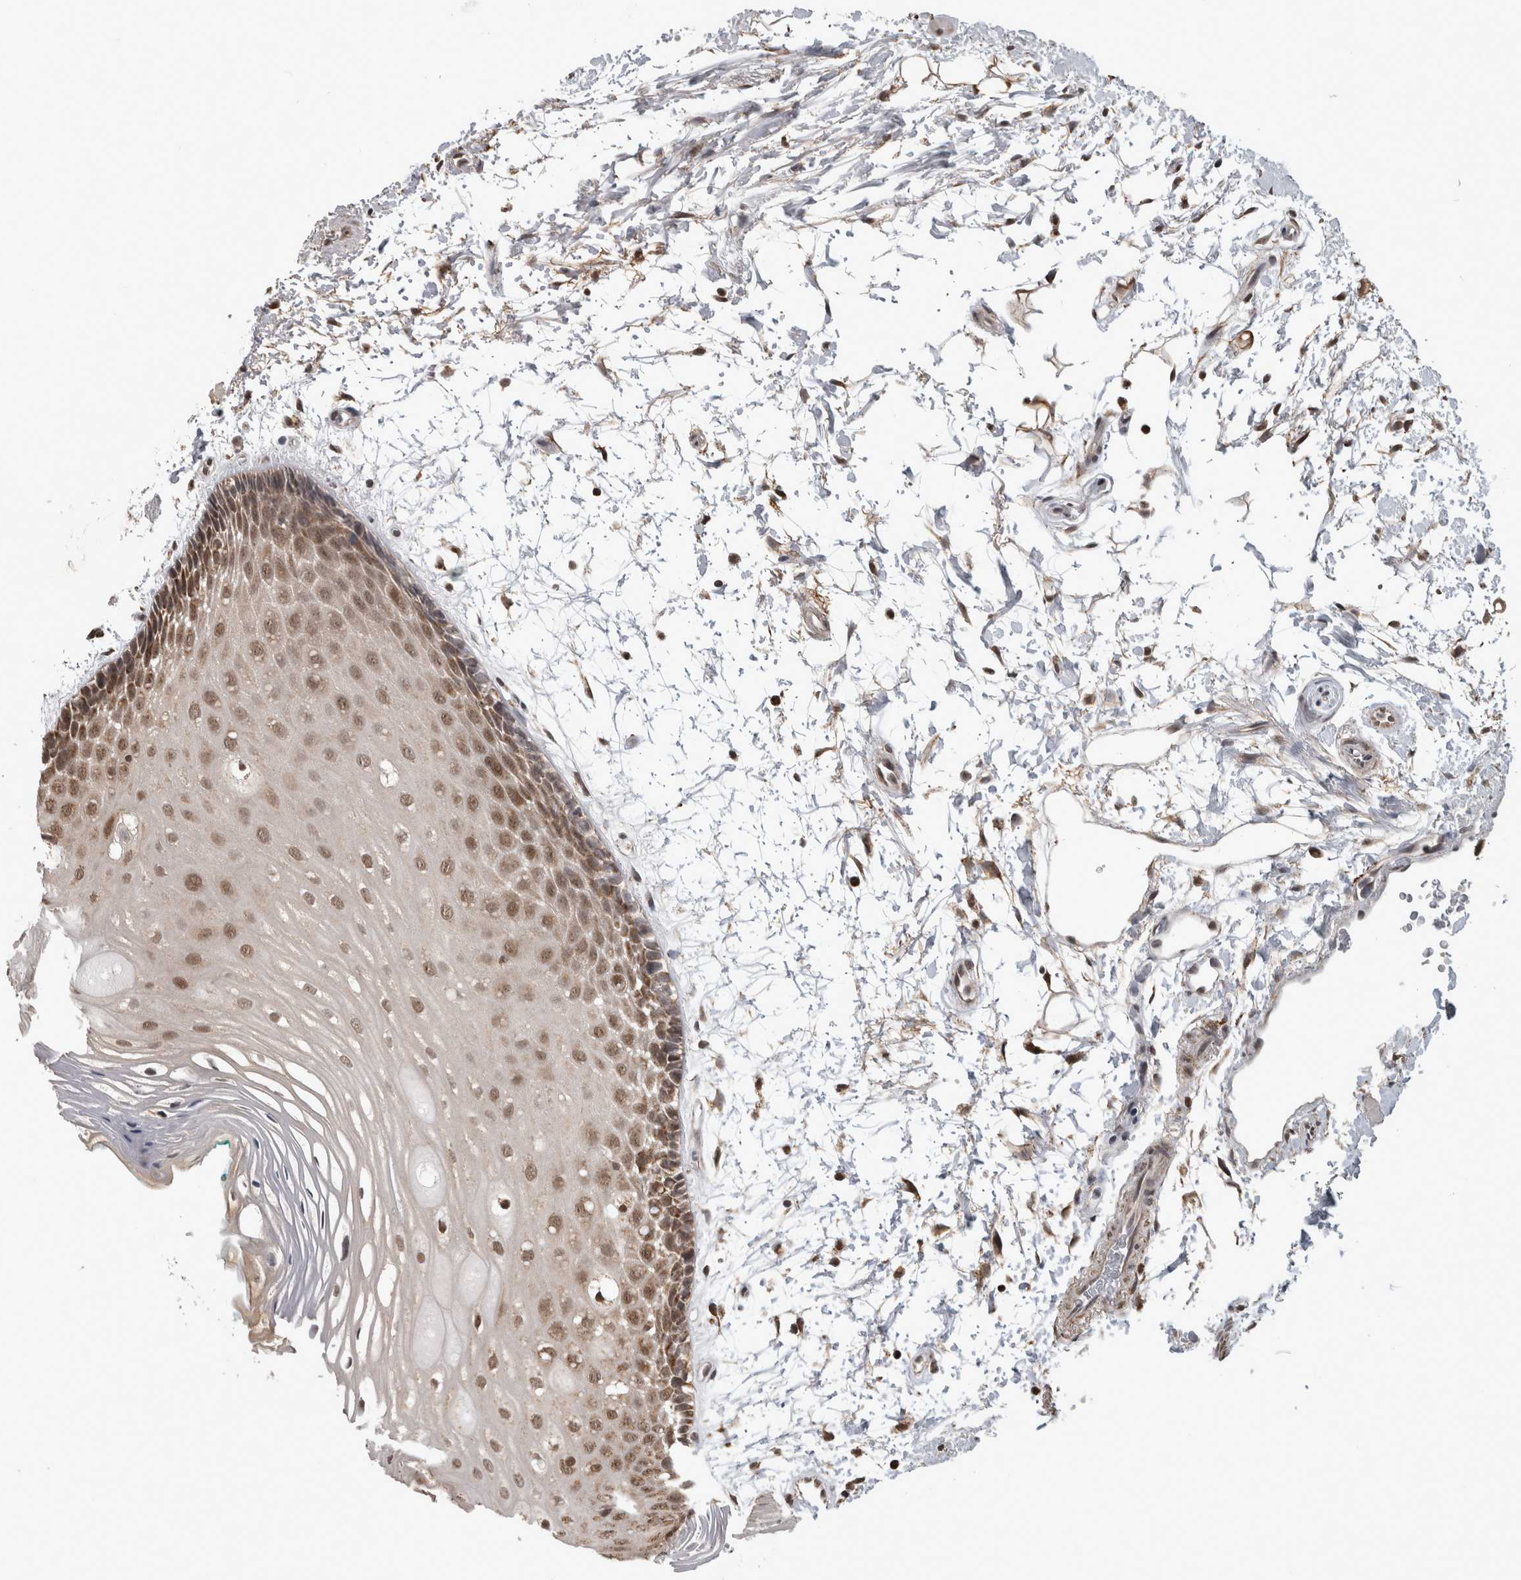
{"staining": {"intensity": "moderate", "quantity": ">75%", "location": "nuclear"}, "tissue": "oral mucosa", "cell_type": "Squamous epithelial cells", "image_type": "normal", "snomed": [{"axis": "morphology", "description": "Normal tissue, NOS"}, {"axis": "topography", "description": "Skeletal muscle"}, {"axis": "topography", "description": "Oral tissue"}, {"axis": "topography", "description": "Peripheral nerve tissue"}], "caption": "Brown immunohistochemical staining in normal oral mucosa demonstrates moderate nuclear staining in about >75% of squamous epithelial cells. (DAB IHC with brightfield microscopy, high magnification).", "gene": "OR2K2", "patient": {"sex": "female", "age": 84}}